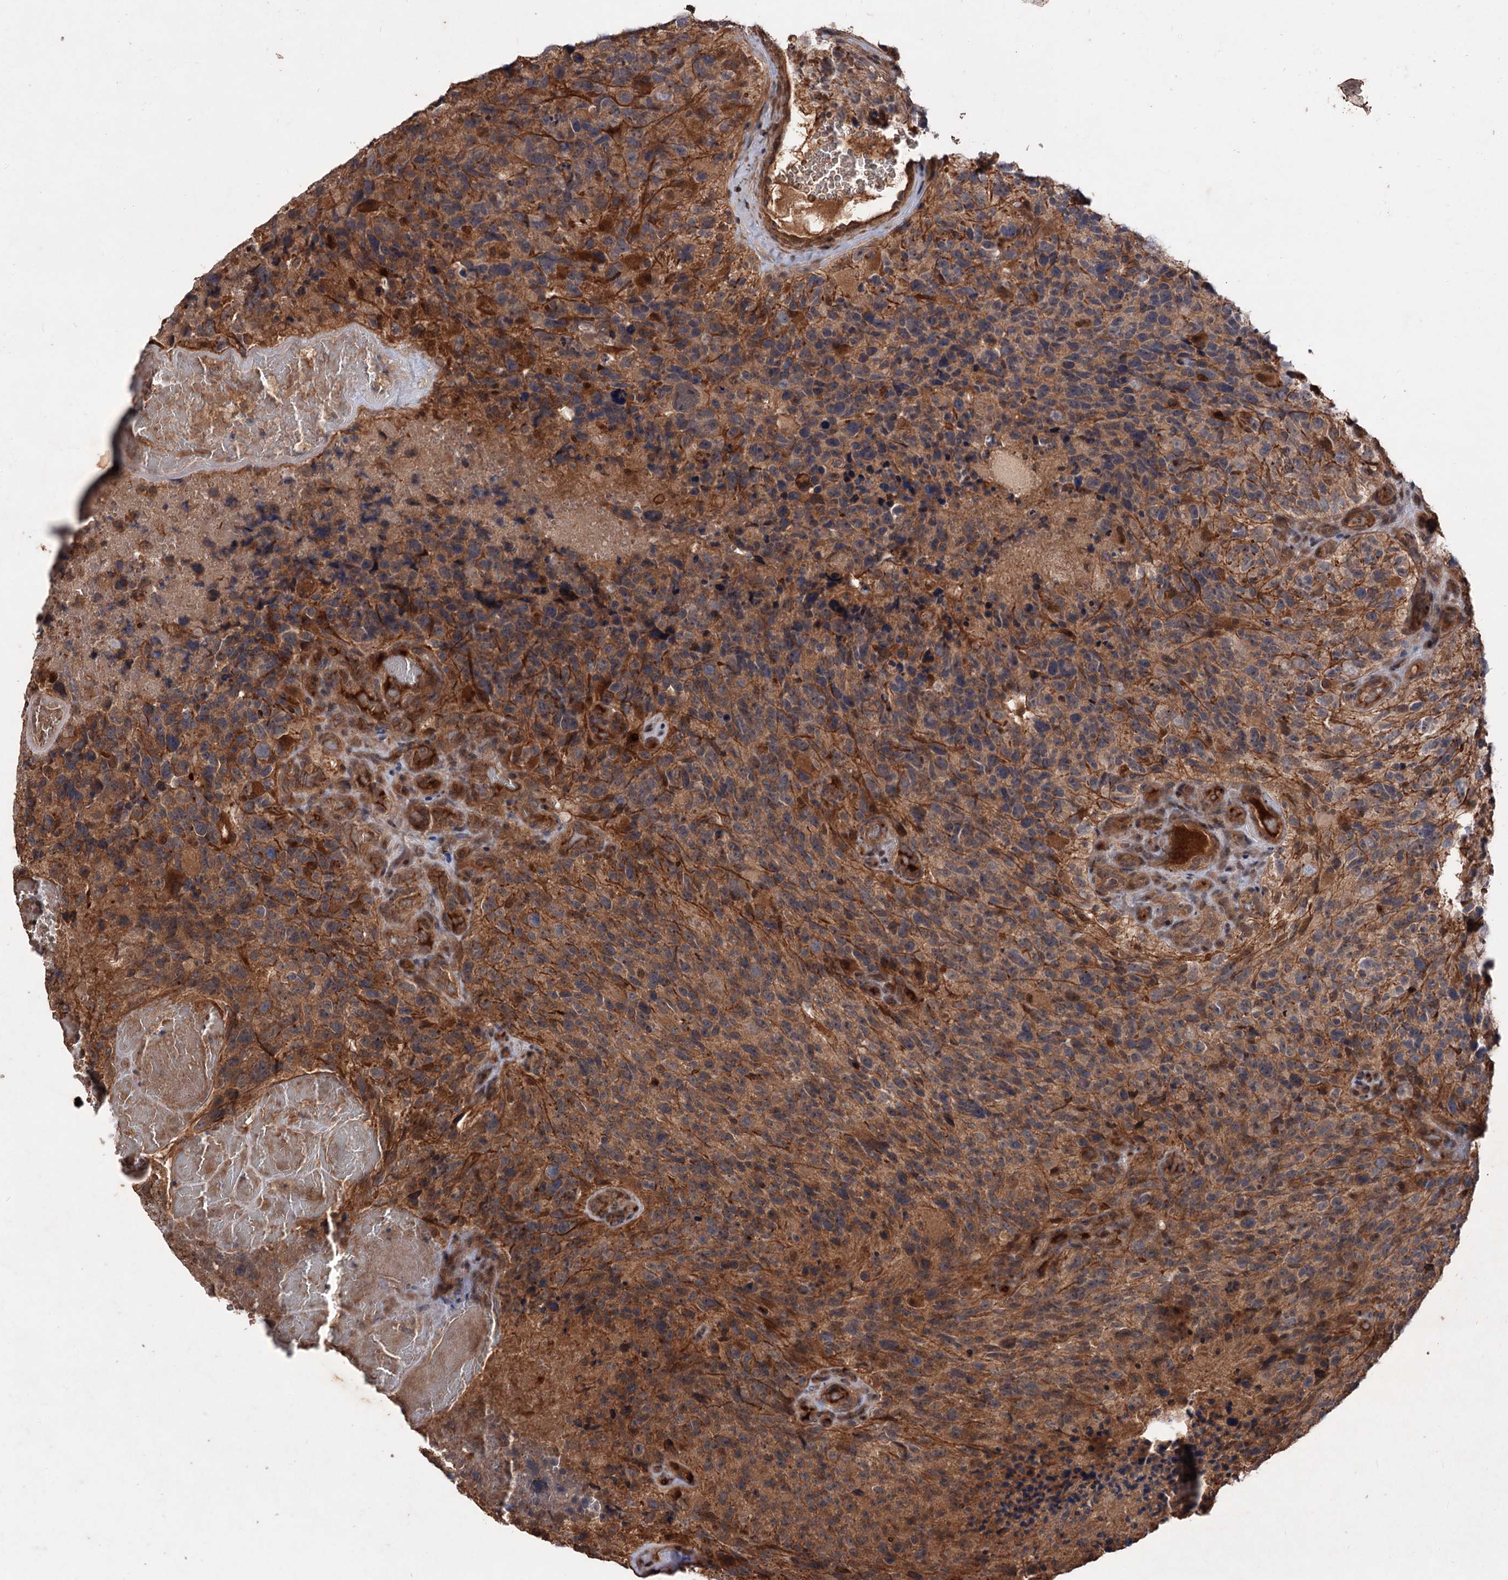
{"staining": {"intensity": "moderate", "quantity": ">75%", "location": "cytoplasmic/membranous"}, "tissue": "glioma", "cell_type": "Tumor cells", "image_type": "cancer", "snomed": [{"axis": "morphology", "description": "Glioma, malignant, High grade"}, {"axis": "topography", "description": "Brain"}], "caption": "Protein expression analysis of human malignant glioma (high-grade) reveals moderate cytoplasmic/membranous staining in approximately >75% of tumor cells. (Brightfield microscopy of DAB IHC at high magnification).", "gene": "ADK", "patient": {"sex": "male", "age": 69}}